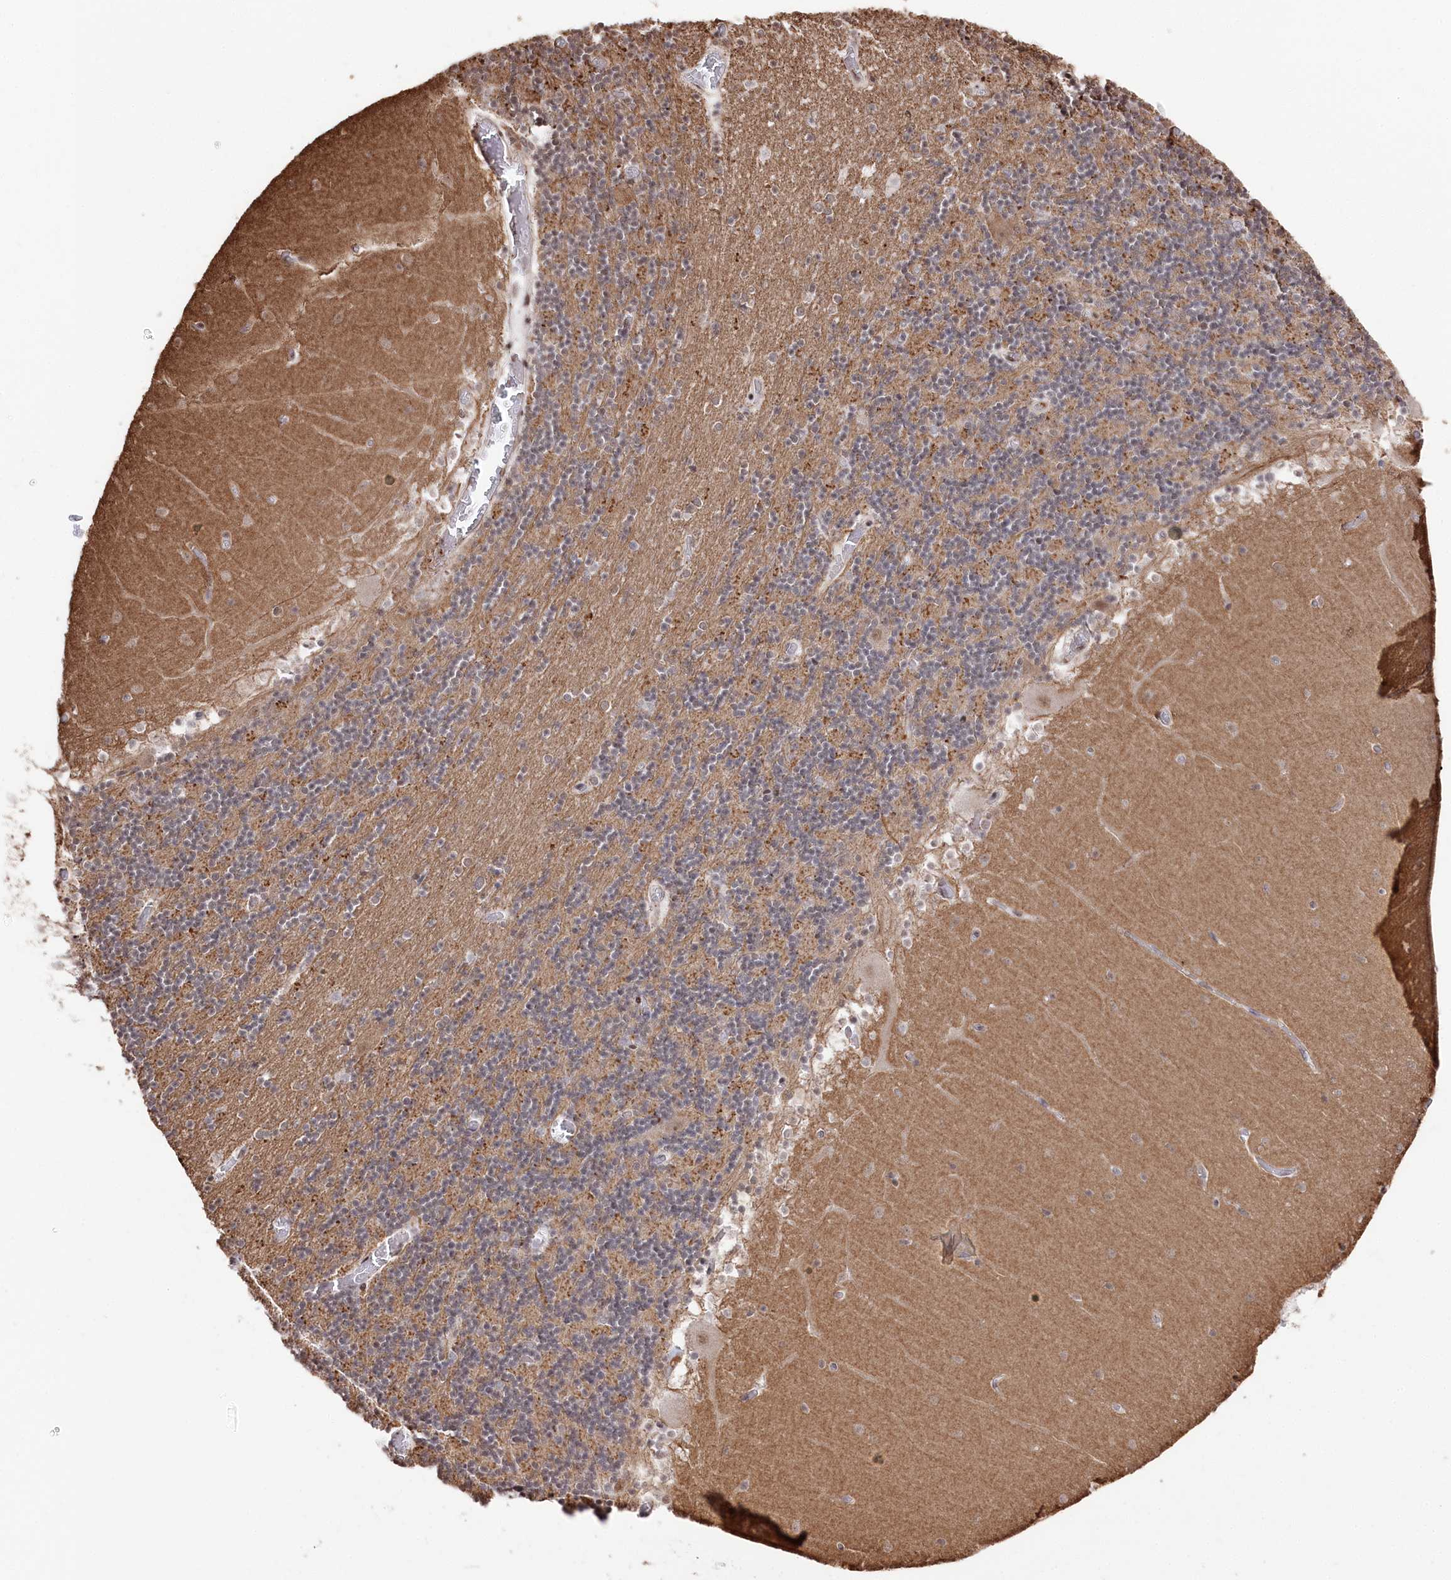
{"staining": {"intensity": "weak", "quantity": "25%-75%", "location": "cytoplasmic/membranous"}, "tissue": "cerebellum", "cell_type": "Cells in granular layer", "image_type": "normal", "snomed": [{"axis": "morphology", "description": "Normal tissue, NOS"}, {"axis": "topography", "description": "Cerebellum"}], "caption": "This micrograph reveals IHC staining of unremarkable human cerebellum, with low weak cytoplasmic/membranous expression in about 25%-75% of cells in granular layer.", "gene": "POLR2H", "patient": {"sex": "female", "age": 28}}